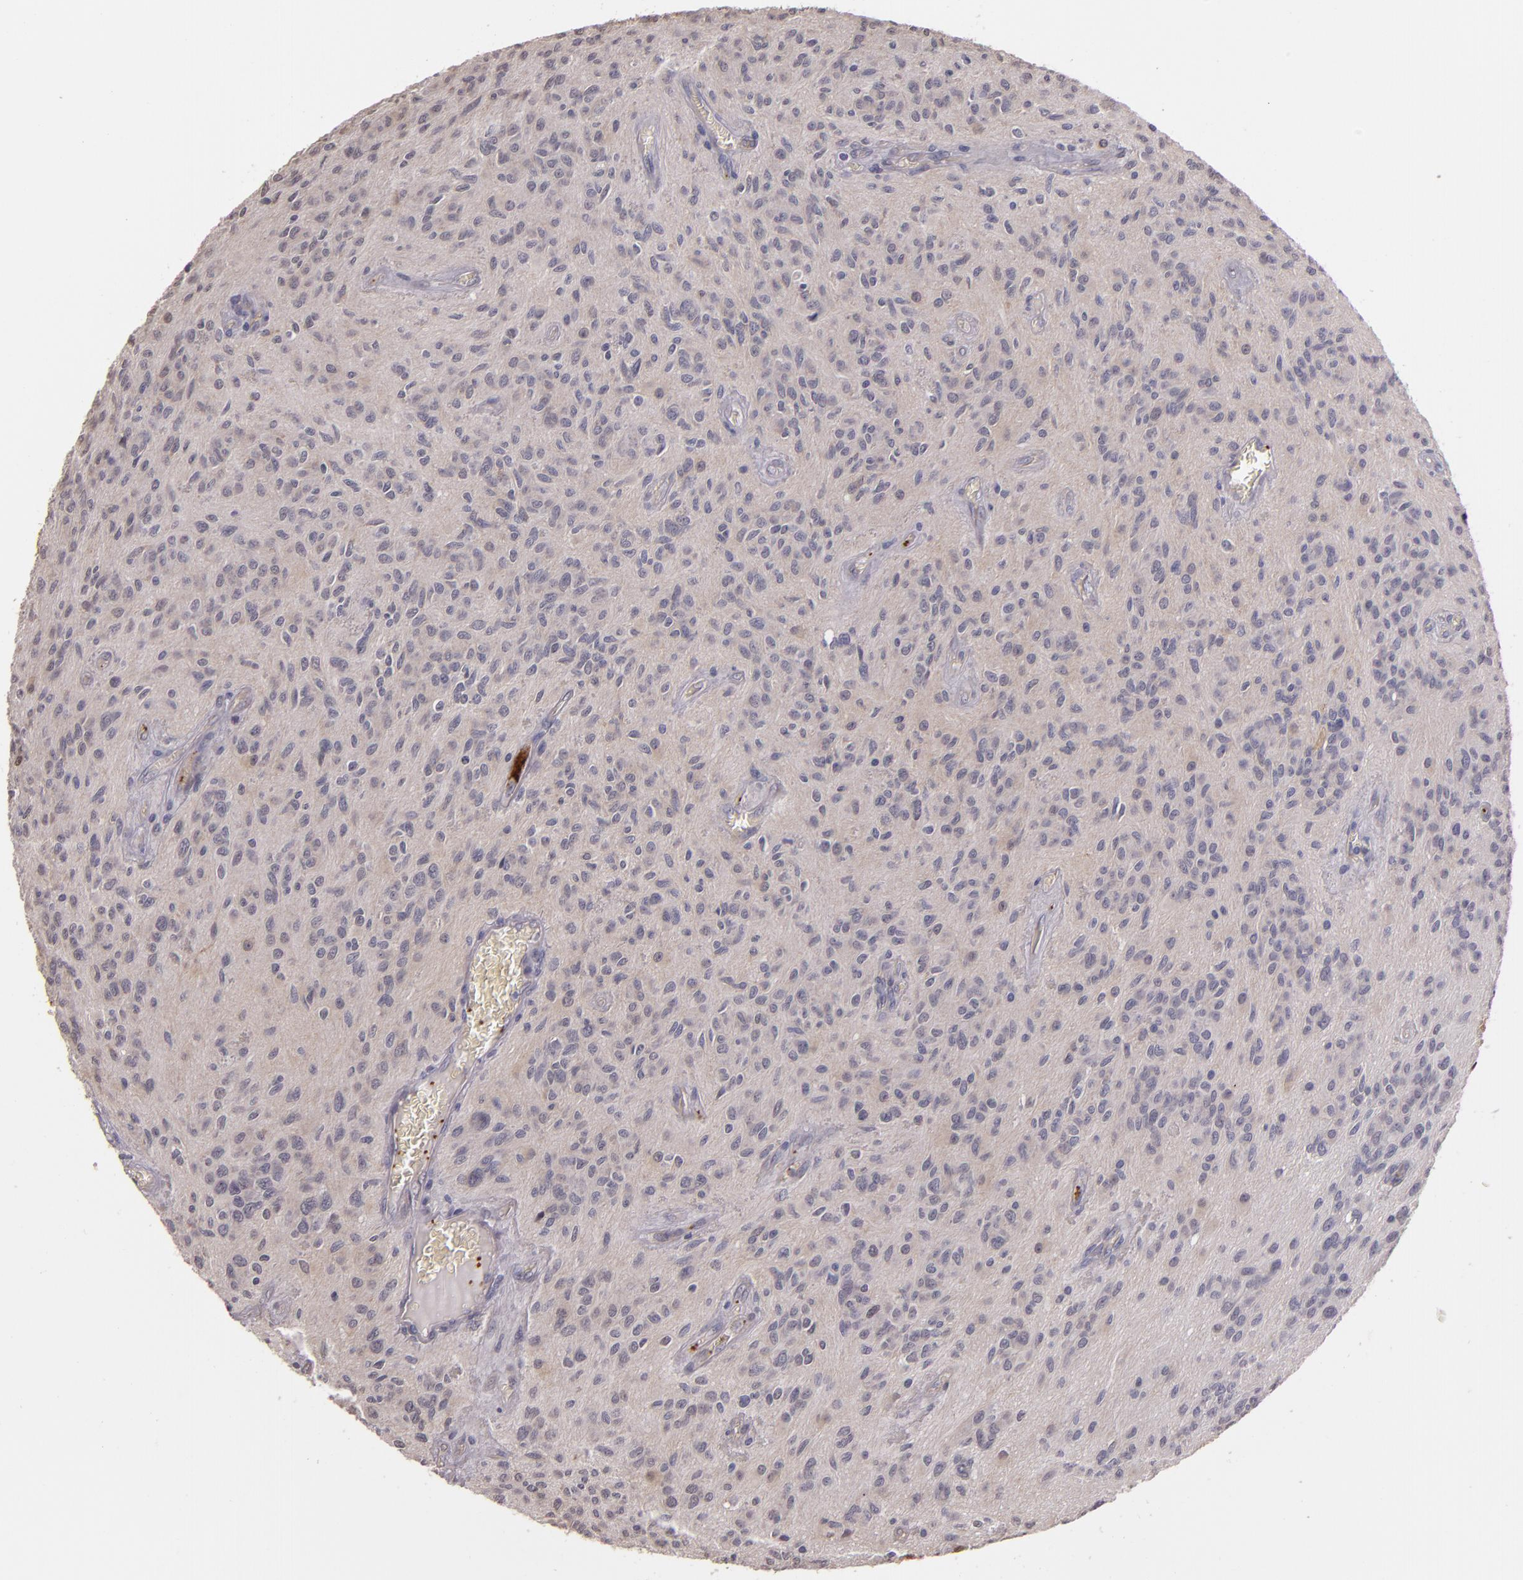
{"staining": {"intensity": "negative", "quantity": "none", "location": "none"}, "tissue": "glioma", "cell_type": "Tumor cells", "image_type": "cancer", "snomed": [{"axis": "morphology", "description": "Glioma, malignant, Low grade"}, {"axis": "topography", "description": "Brain"}], "caption": "Image shows no protein expression in tumor cells of malignant glioma (low-grade) tissue.", "gene": "SYTL4", "patient": {"sex": "female", "age": 15}}